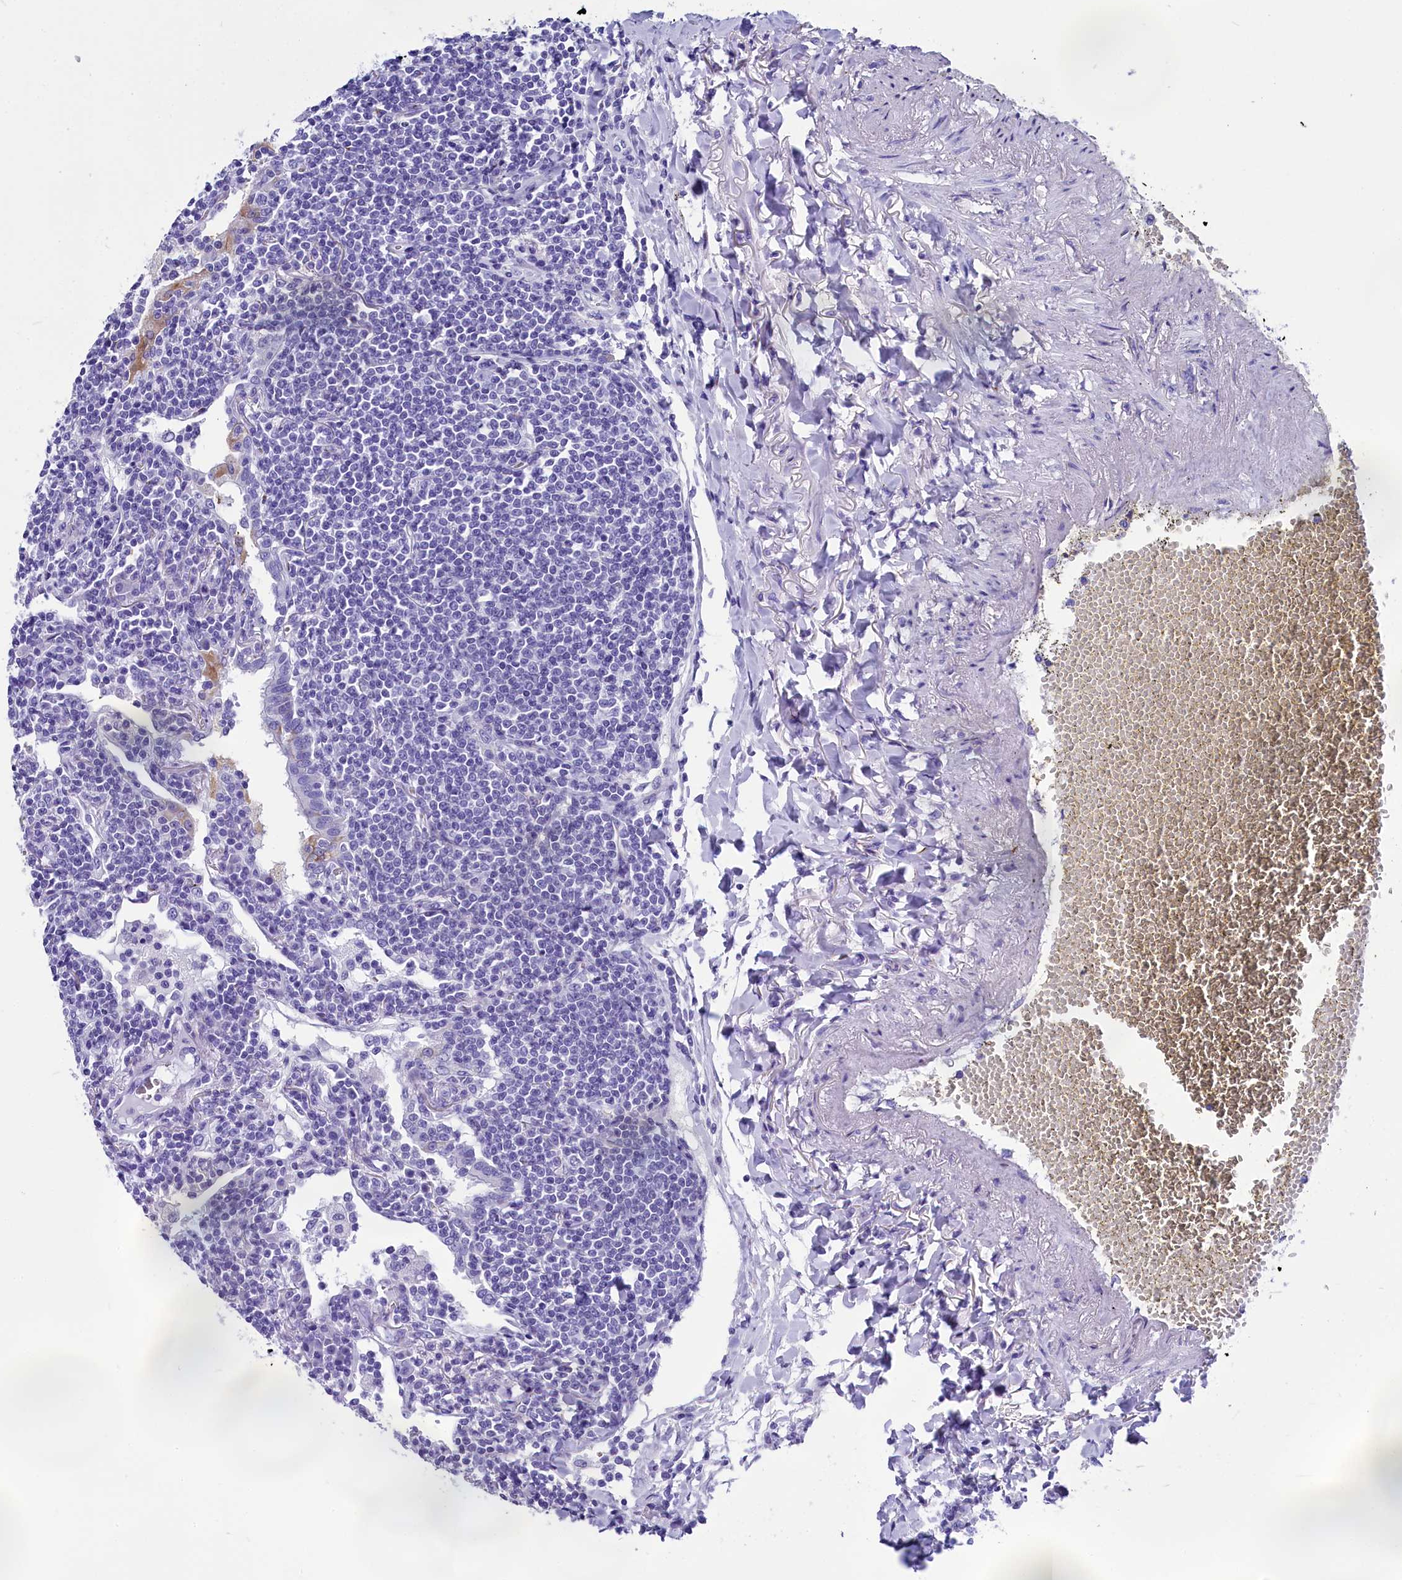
{"staining": {"intensity": "negative", "quantity": "none", "location": "none"}, "tissue": "lymphoma", "cell_type": "Tumor cells", "image_type": "cancer", "snomed": [{"axis": "morphology", "description": "Malignant lymphoma, non-Hodgkin's type, Low grade"}, {"axis": "topography", "description": "Lung"}], "caption": "This micrograph is of lymphoma stained with immunohistochemistry to label a protein in brown with the nuclei are counter-stained blue. There is no expression in tumor cells.", "gene": "AP3B2", "patient": {"sex": "female", "age": 71}}